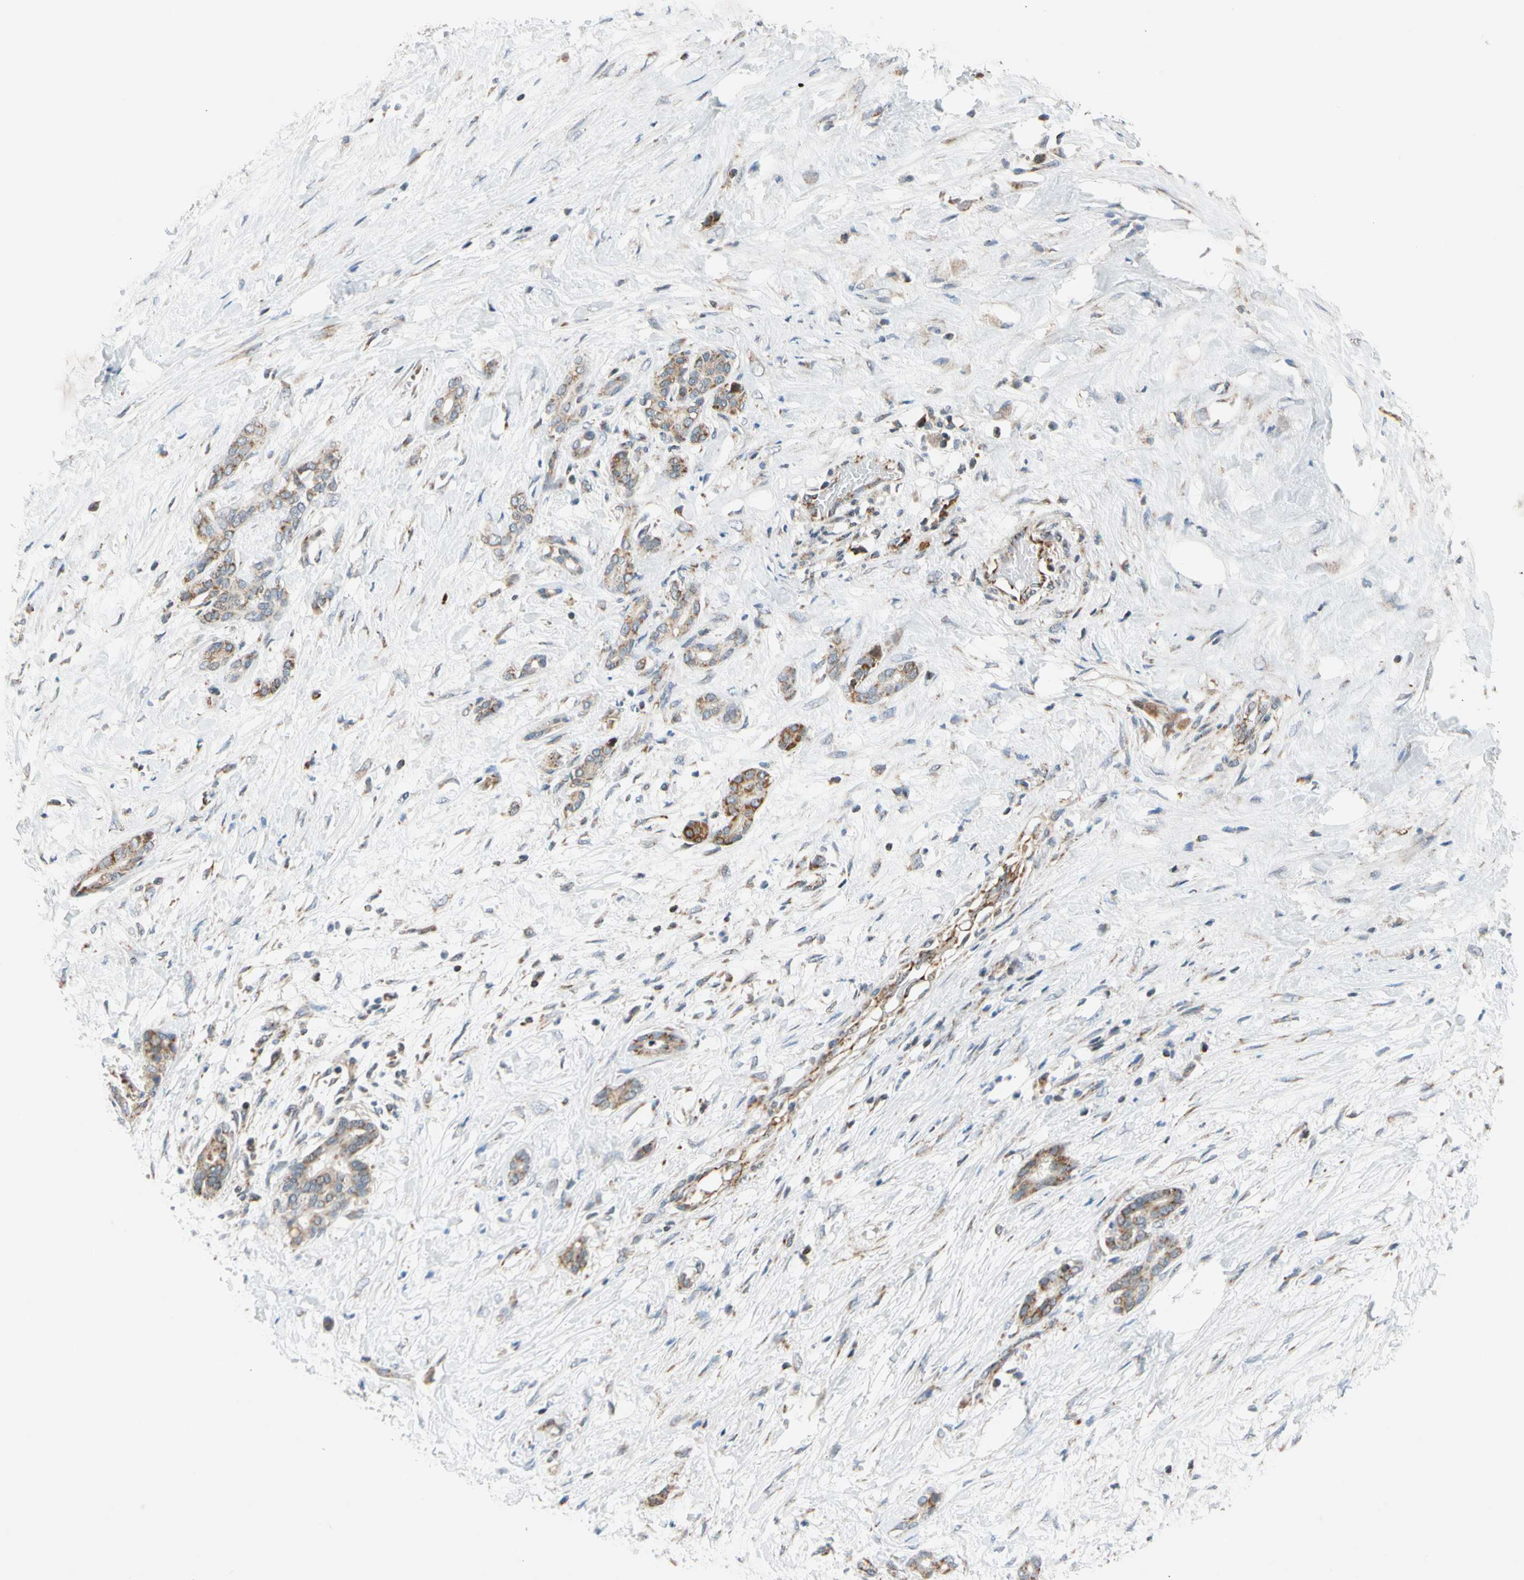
{"staining": {"intensity": "moderate", "quantity": ">75%", "location": "cytoplasmic/membranous"}, "tissue": "pancreatic cancer", "cell_type": "Tumor cells", "image_type": "cancer", "snomed": [{"axis": "morphology", "description": "Adenocarcinoma, NOS"}, {"axis": "topography", "description": "Pancreas"}], "caption": "A brown stain highlights moderate cytoplasmic/membranous positivity of a protein in human pancreatic cancer tumor cells. (brown staining indicates protein expression, while blue staining denotes nuclei).", "gene": "KHDC4", "patient": {"sex": "male", "age": 41}}